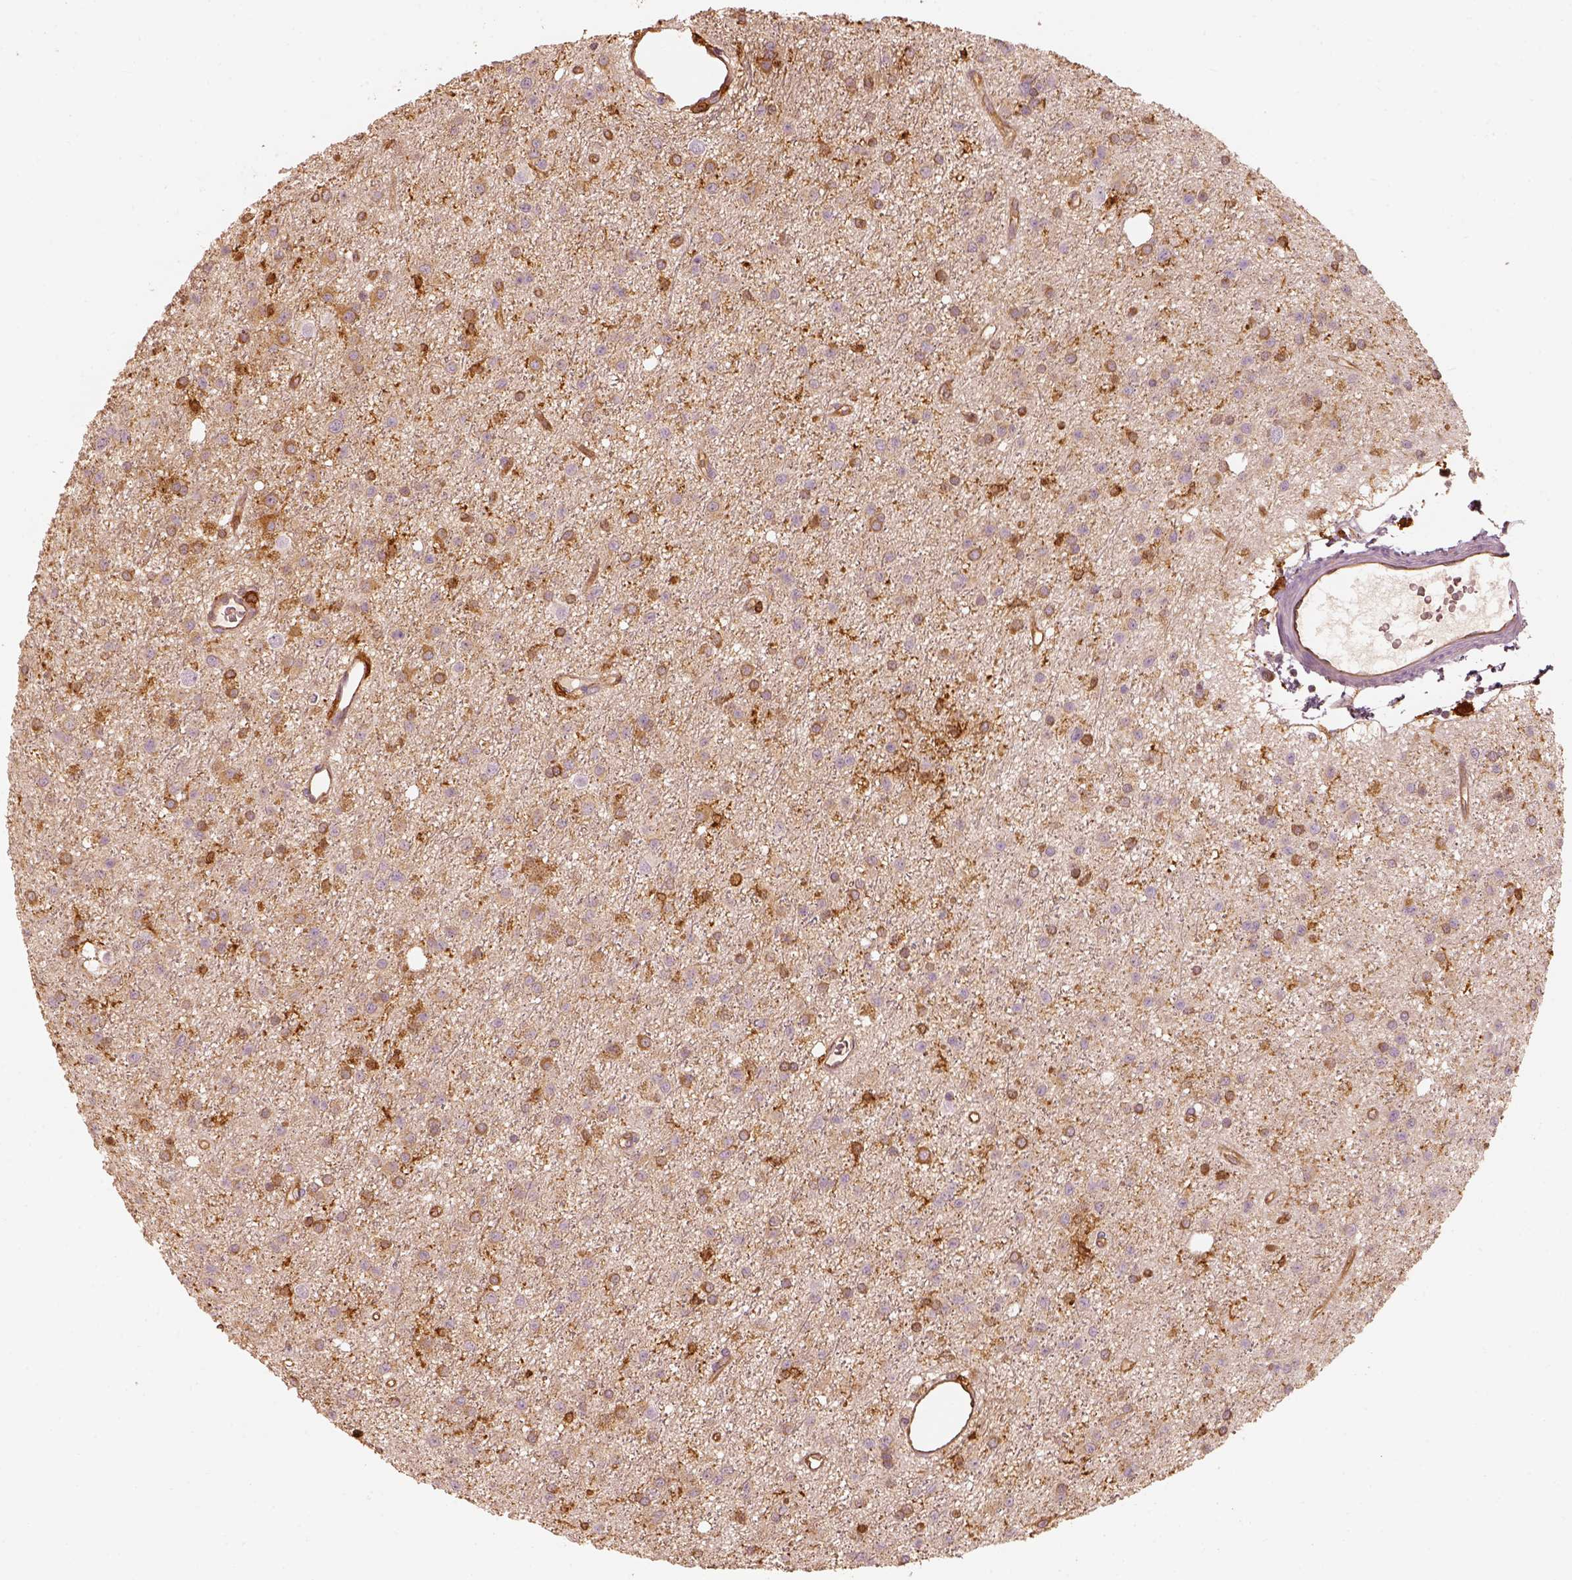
{"staining": {"intensity": "moderate", "quantity": "25%-75%", "location": "cytoplasmic/membranous"}, "tissue": "glioma", "cell_type": "Tumor cells", "image_type": "cancer", "snomed": [{"axis": "morphology", "description": "Glioma, malignant, Low grade"}, {"axis": "topography", "description": "Brain"}], "caption": "Tumor cells reveal medium levels of moderate cytoplasmic/membranous staining in about 25%-75% of cells in malignant glioma (low-grade).", "gene": "FSCN1", "patient": {"sex": "male", "age": 27}}